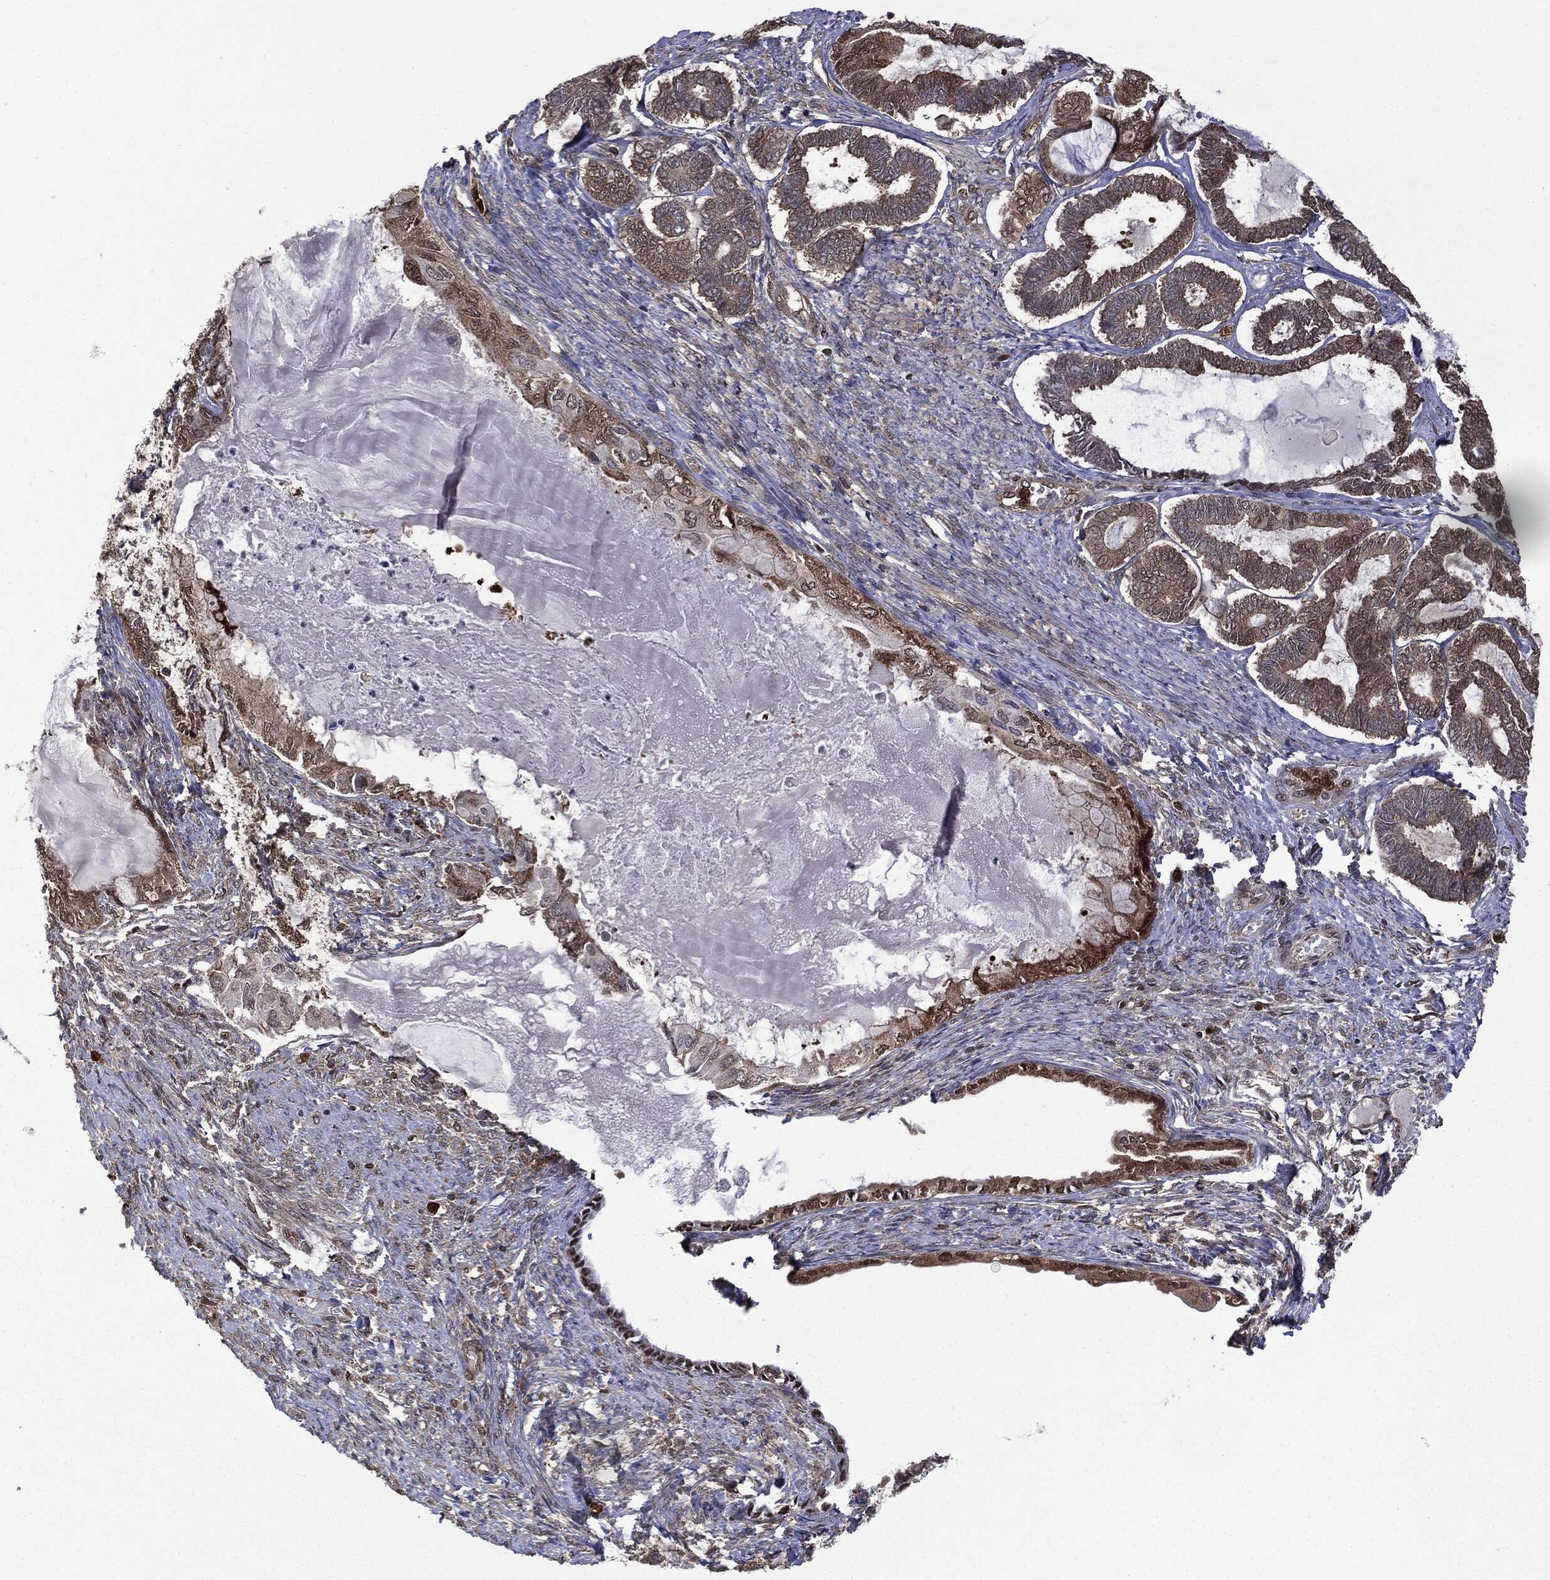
{"staining": {"intensity": "weak", "quantity": ">75%", "location": "cytoplasmic/membranous"}, "tissue": "ovarian cancer", "cell_type": "Tumor cells", "image_type": "cancer", "snomed": [{"axis": "morphology", "description": "Carcinoma, endometroid"}, {"axis": "topography", "description": "Ovary"}], "caption": "Endometroid carcinoma (ovarian) stained with DAB immunohistochemistry (IHC) demonstrates low levels of weak cytoplasmic/membranous positivity in approximately >75% of tumor cells.", "gene": "GPI", "patient": {"sex": "female", "age": 70}}